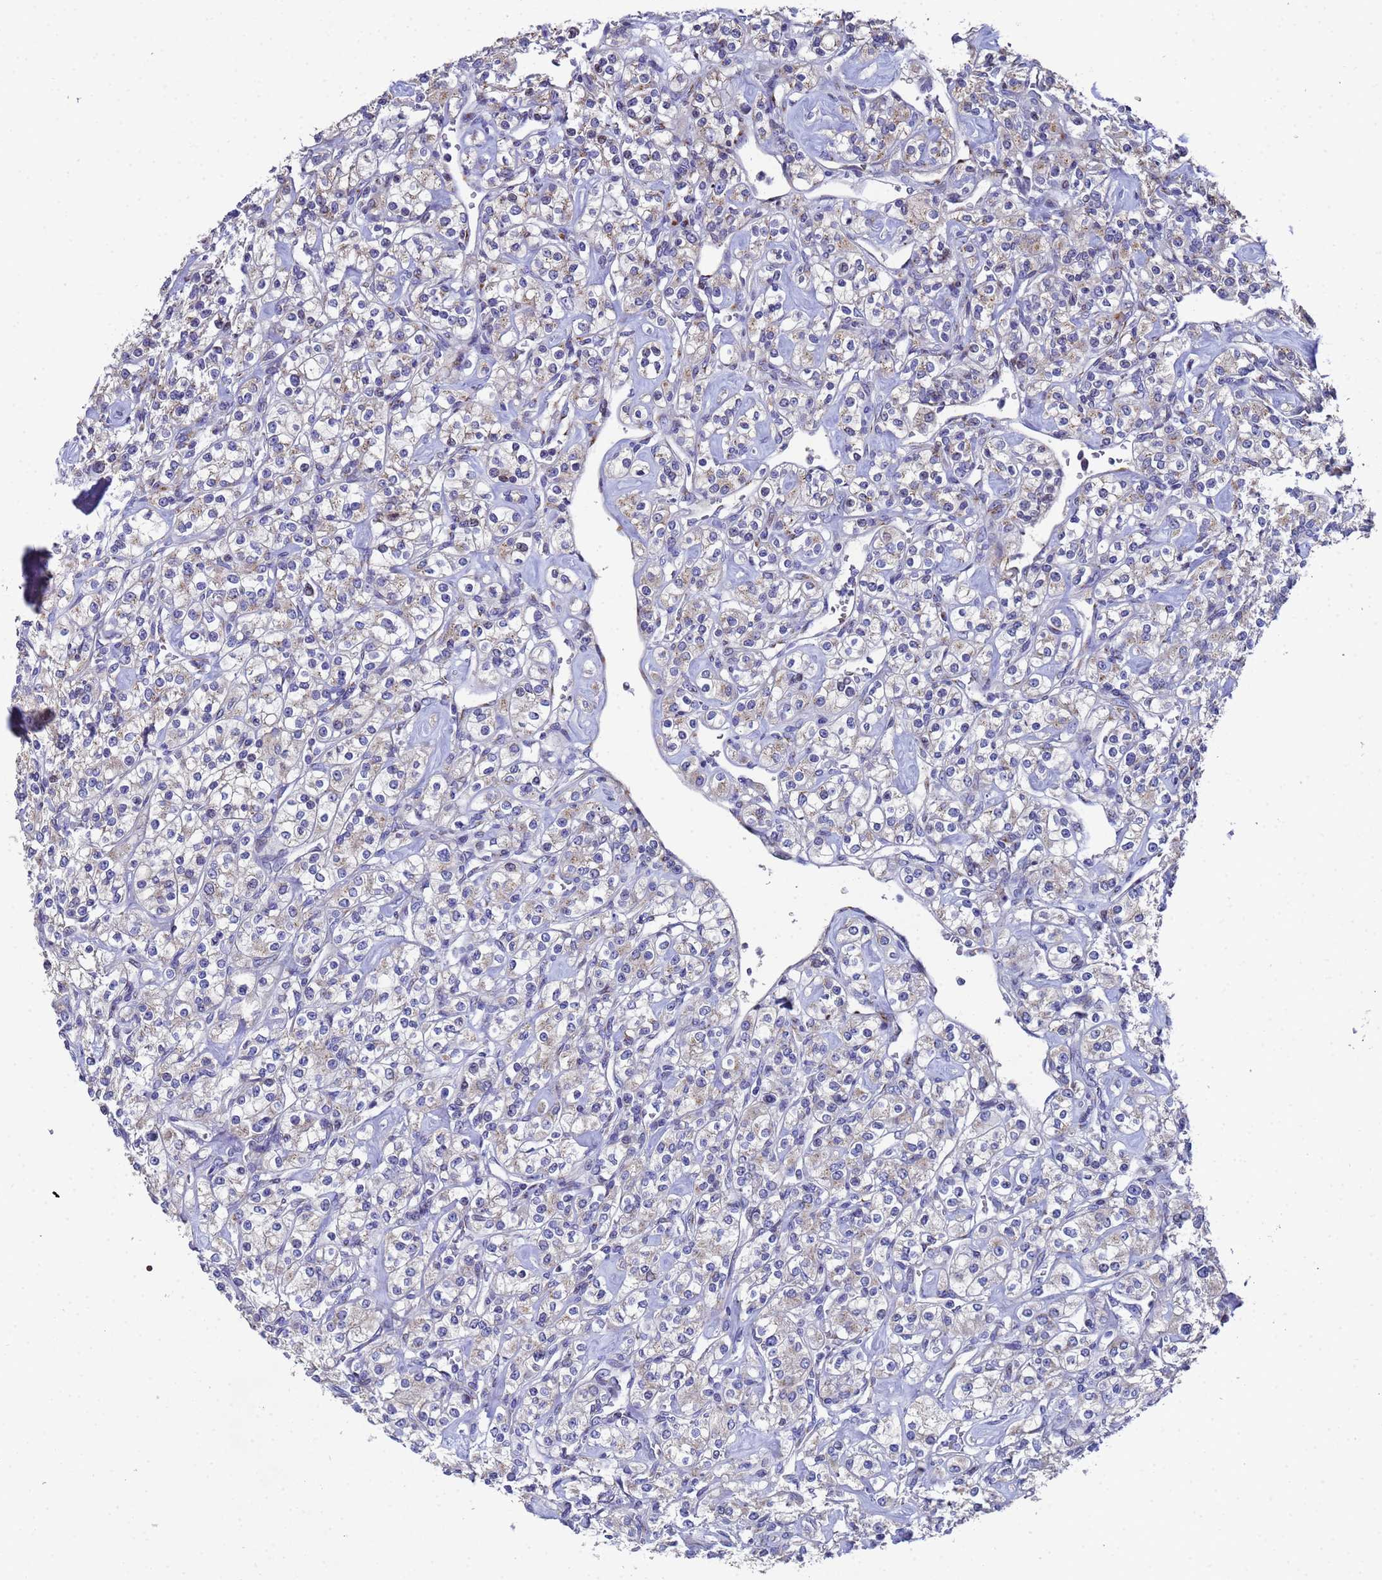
{"staining": {"intensity": "weak", "quantity": "<25%", "location": "cytoplasmic/membranous"}, "tissue": "renal cancer", "cell_type": "Tumor cells", "image_type": "cancer", "snomed": [{"axis": "morphology", "description": "Adenocarcinoma, NOS"}, {"axis": "topography", "description": "Kidney"}], "caption": "High power microscopy micrograph of an immunohistochemistry (IHC) image of renal adenocarcinoma, revealing no significant staining in tumor cells. (DAB IHC, high magnification).", "gene": "NSUN6", "patient": {"sex": "male", "age": 77}}